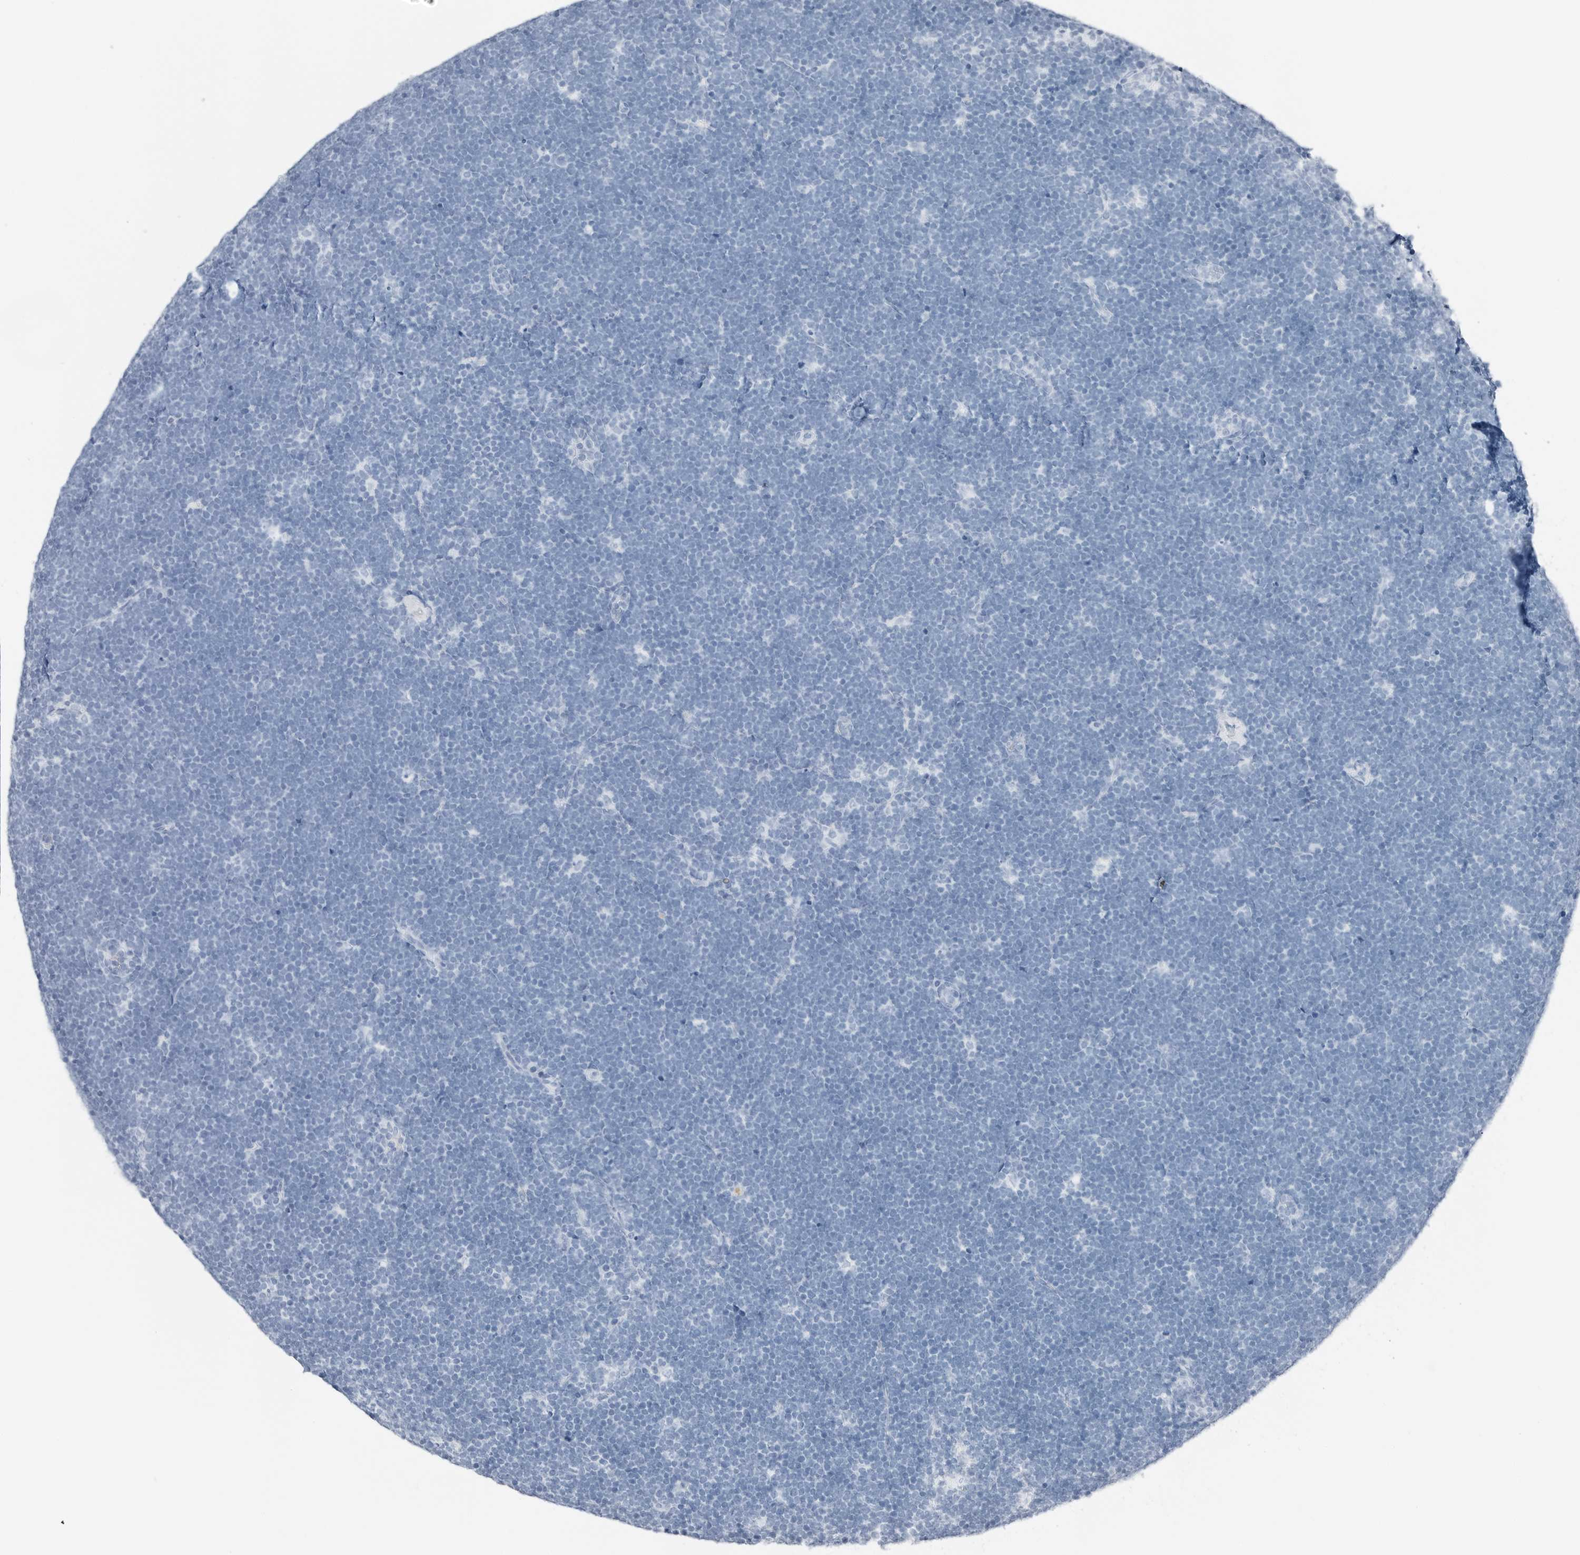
{"staining": {"intensity": "negative", "quantity": "none", "location": "none"}, "tissue": "lymphoma", "cell_type": "Tumor cells", "image_type": "cancer", "snomed": [{"axis": "morphology", "description": "Malignant lymphoma, non-Hodgkin's type, High grade"}, {"axis": "topography", "description": "Lymph node"}], "caption": "Malignant lymphoma, non-Hodgkin's type (high-grade) was stained to show a protein in brown. There is no significant positivity in tumor cells.", "gene": "SLPI", "patient": {"sex": "male", "age": 13}}